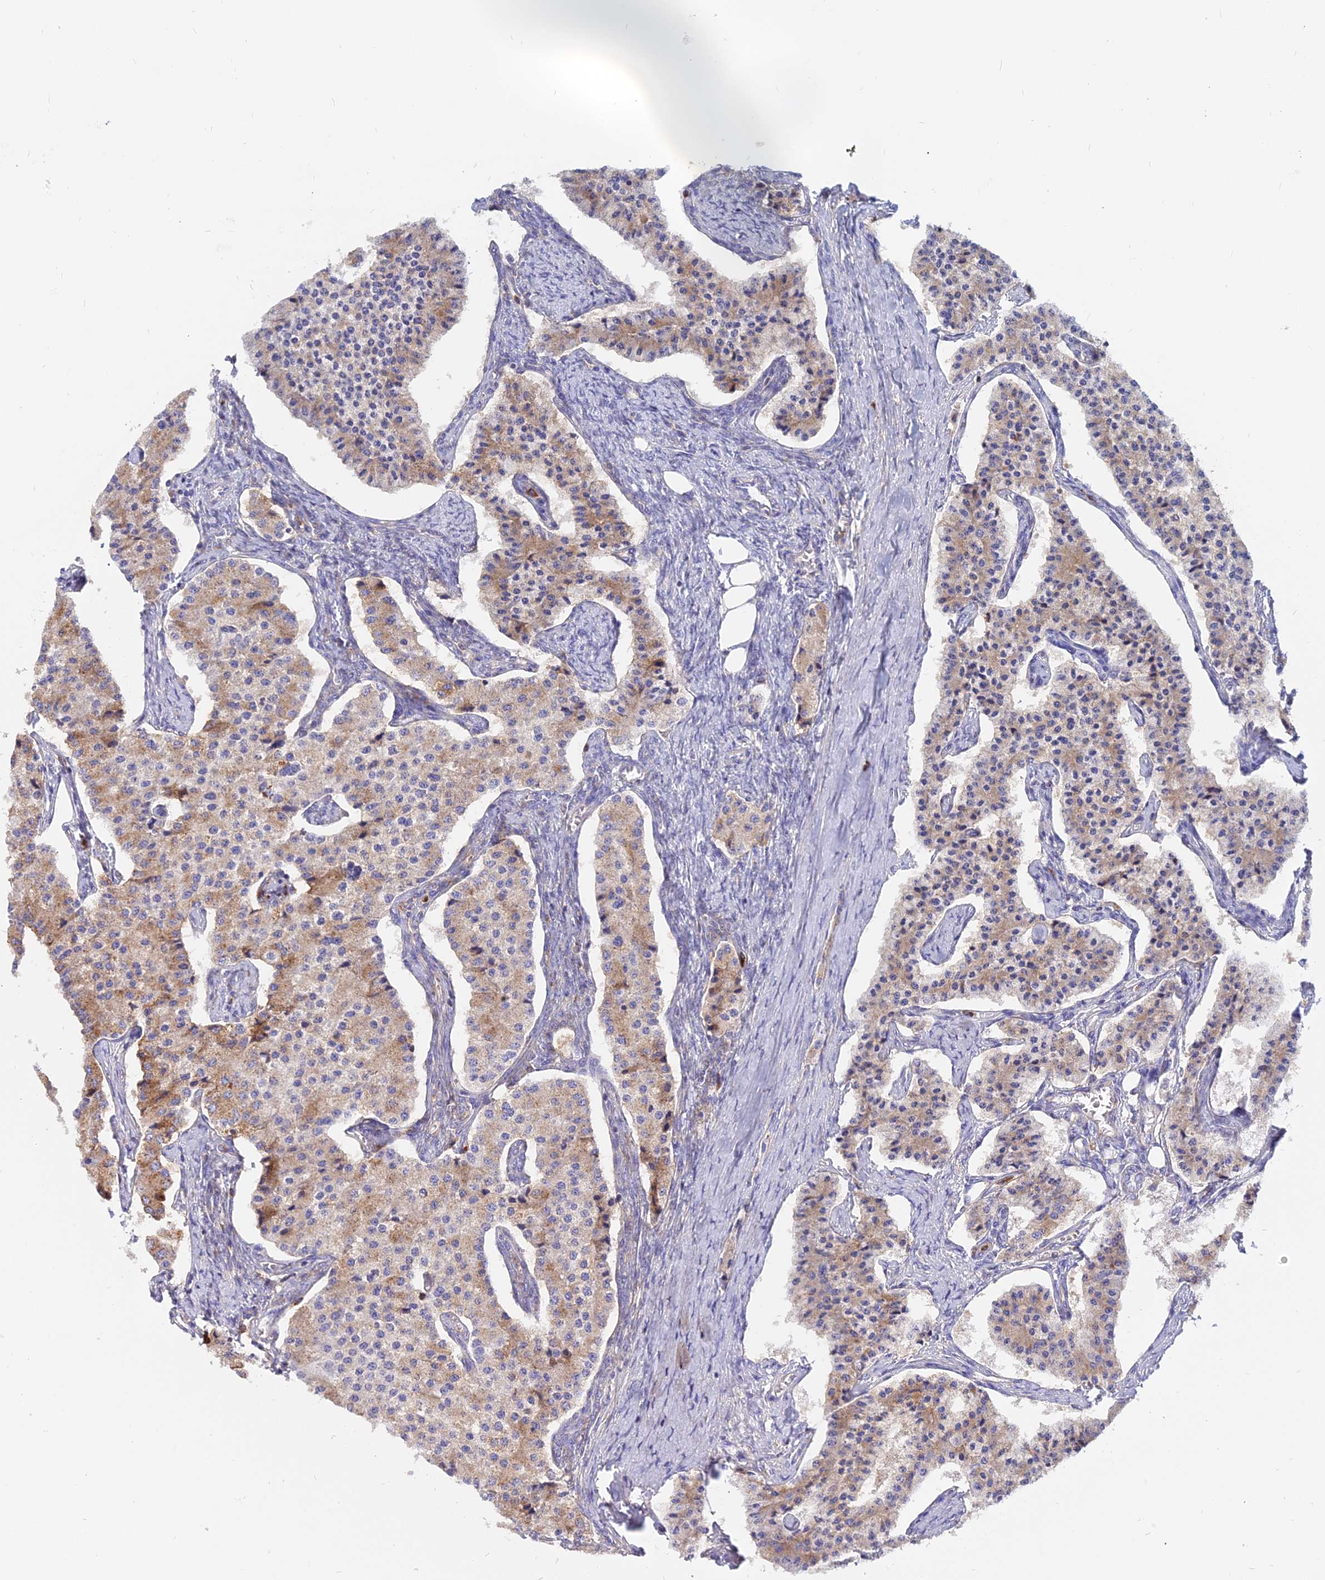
{"staining": {"intensity": "moderate", "quantity": ">75%", "location": "cytoplasmic/membranous"}, "tissue": "carcinoid", "cell_type": "Tumor cells", "image_type": "cancer", "snomed": [{"axis": "morphology", "description": "Carcinoid, malignant, NOS"}, {"axis": "topography", "description": "Colon"}], "caption": "A brown stain highlights moderate cytoplasmic/membranous staining of a protein in human malignant carcinoid tumor cells.", "gene": "AGTRAP", "patient": {"sex": "female", "age": 52}}